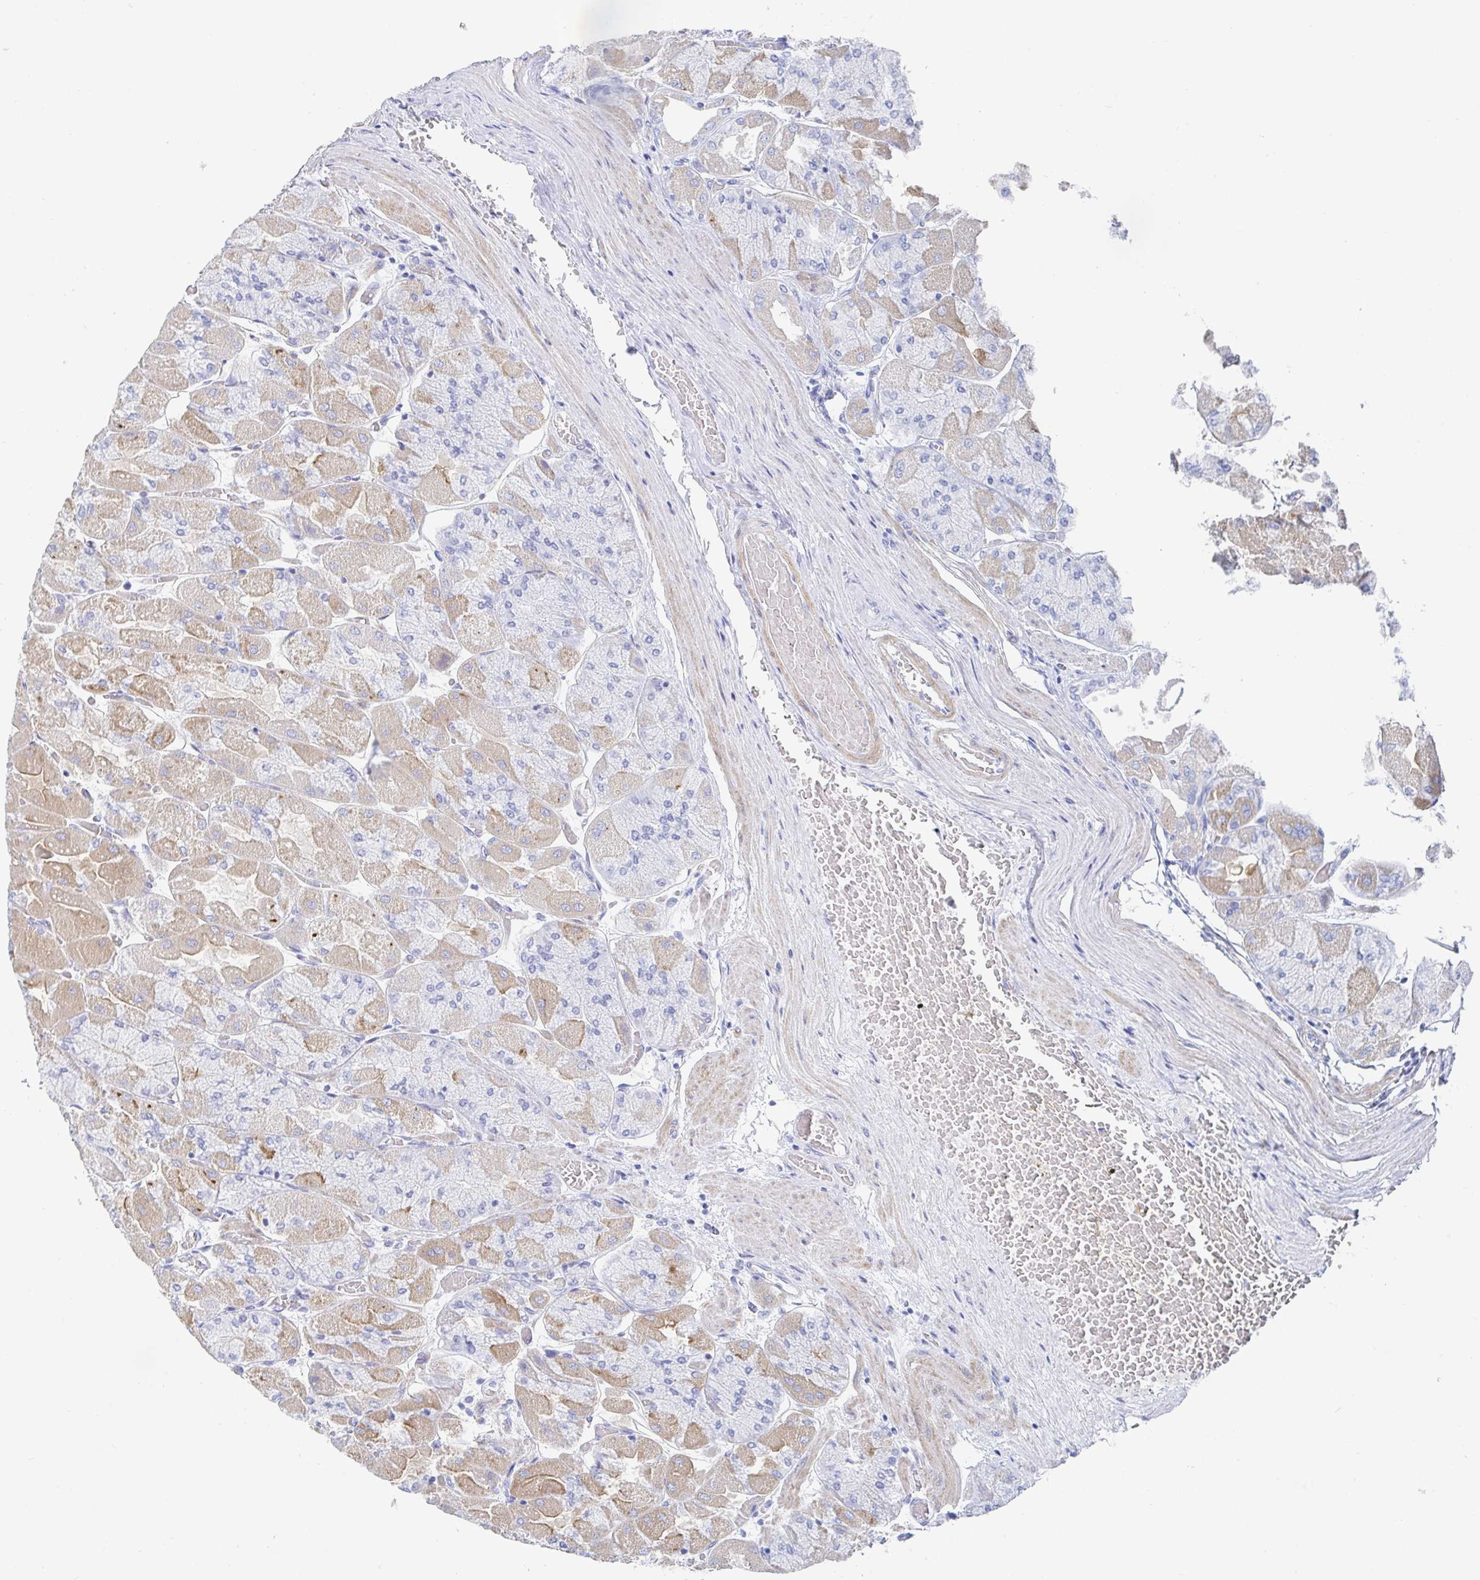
{"staining": {"intensity": "moderate", "quantity": "<25%", "location": "cytoplasmic/membranous"}, "tissue": "stomach", "cell_type": "Glandular cells", "image_type": "normal", "snomed": [{"axis": "morphology", "description": "Normal tissue, NOS"}, {"axis": "topography", "description": "Stomach"}], "caption": "Immunohistochemical staining of benign human stomach reveals <25% levels of moderate cytoplasmic/membranous protein positivity in approximately <25% of glandular cells. The staining is performed using DAB brown chromogen to label protein expression. The nuclei are counter-stained blue using hematoxylin.", "gene": "PACSIN1", "patient": {"sex": "female", "age": 61}}